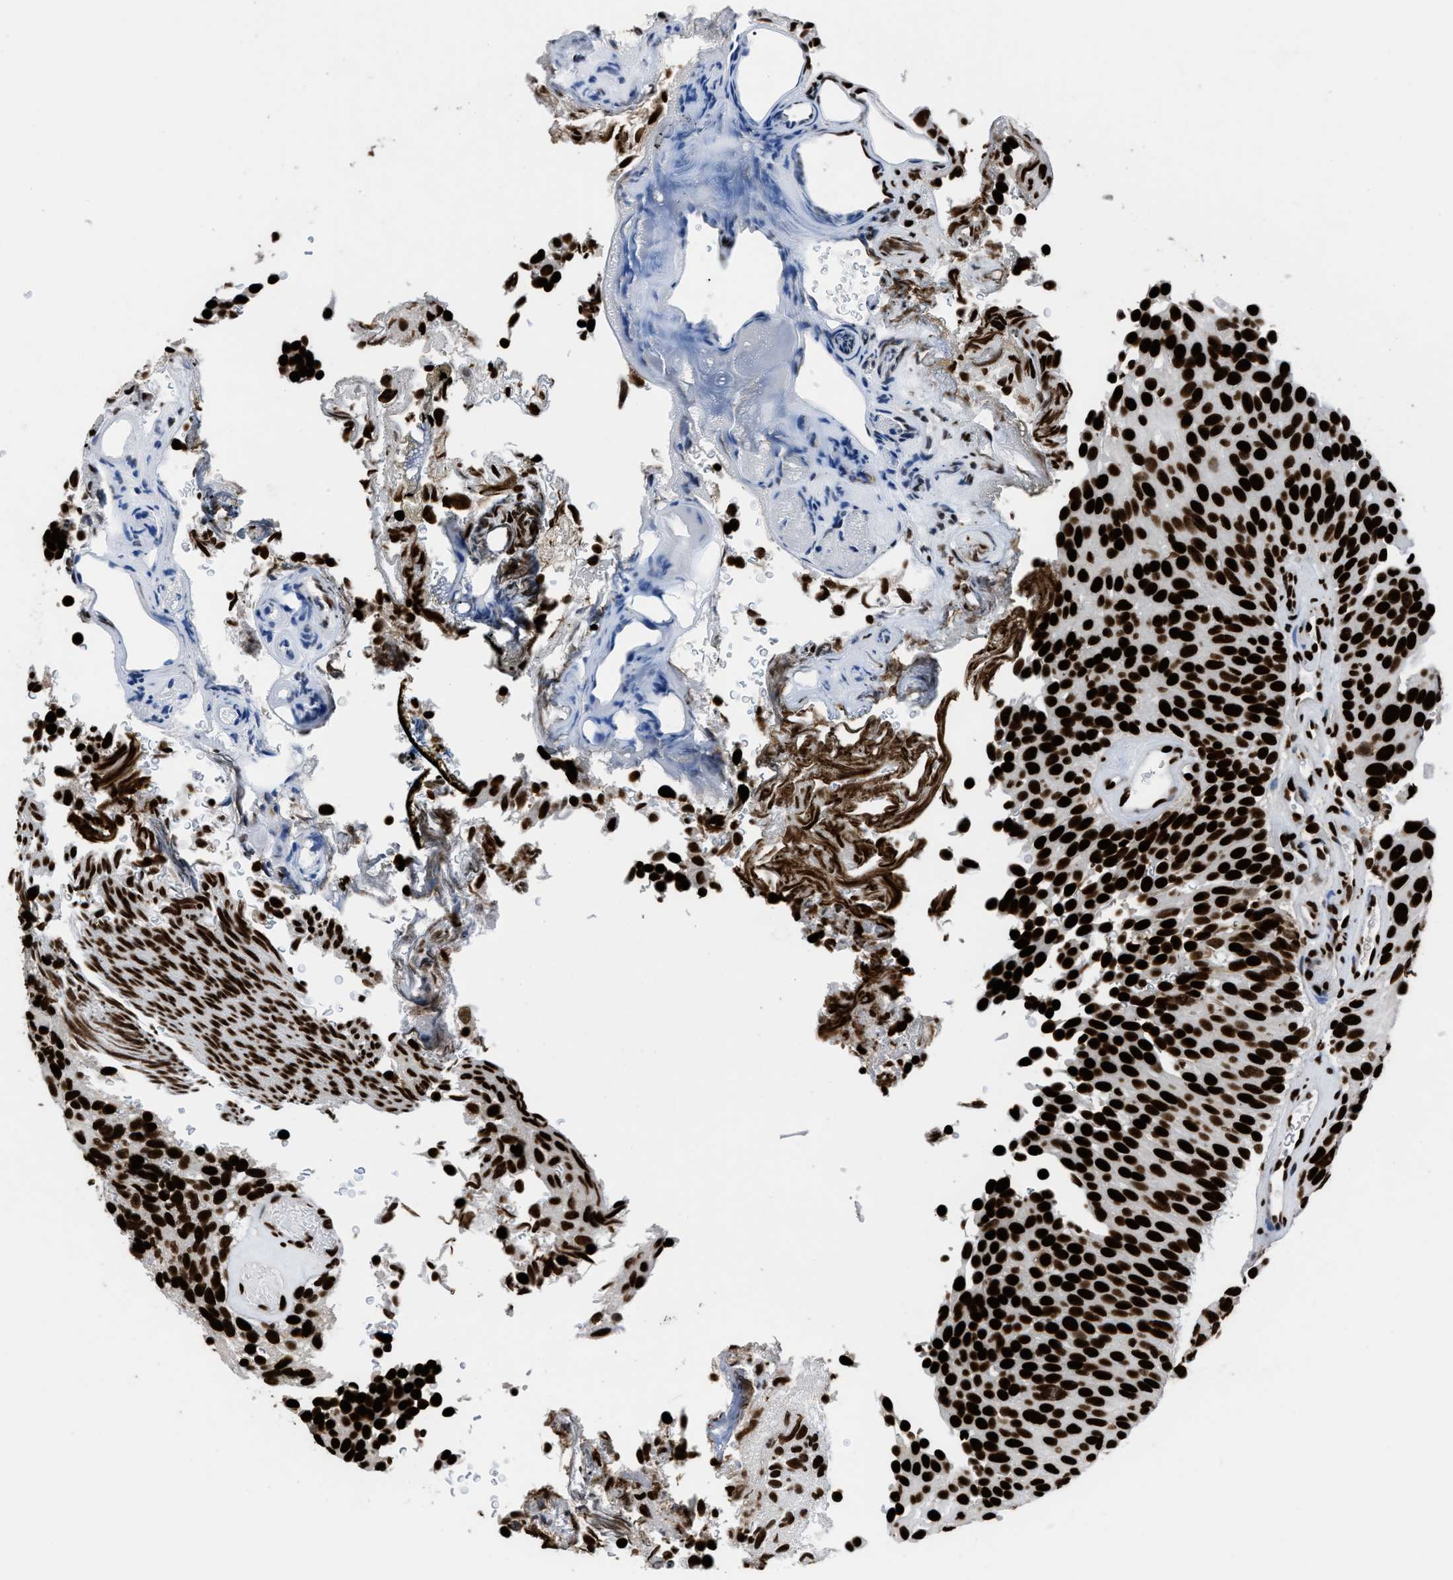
{"staining": {"intensity": "strong", "quantity": ">75%", "location": "nuclear"}, "tissue": "urothelial cancer", "cell_type": "Tumor cells", "image_type": "cancer", "snomed": [{"axis": "morphology", "description": "Urothelial carcinoma, Low grade"}, {"axis": "topography", "description": "Urinary bladder"}], "caption": "Brown immunohistochemical staining in urothelial cancer exhibits strong nuclear positivity in approximately >75% of tumor cells.", "gene": "HNRNPM", "patient": {"sex": "male", "age": 78}}